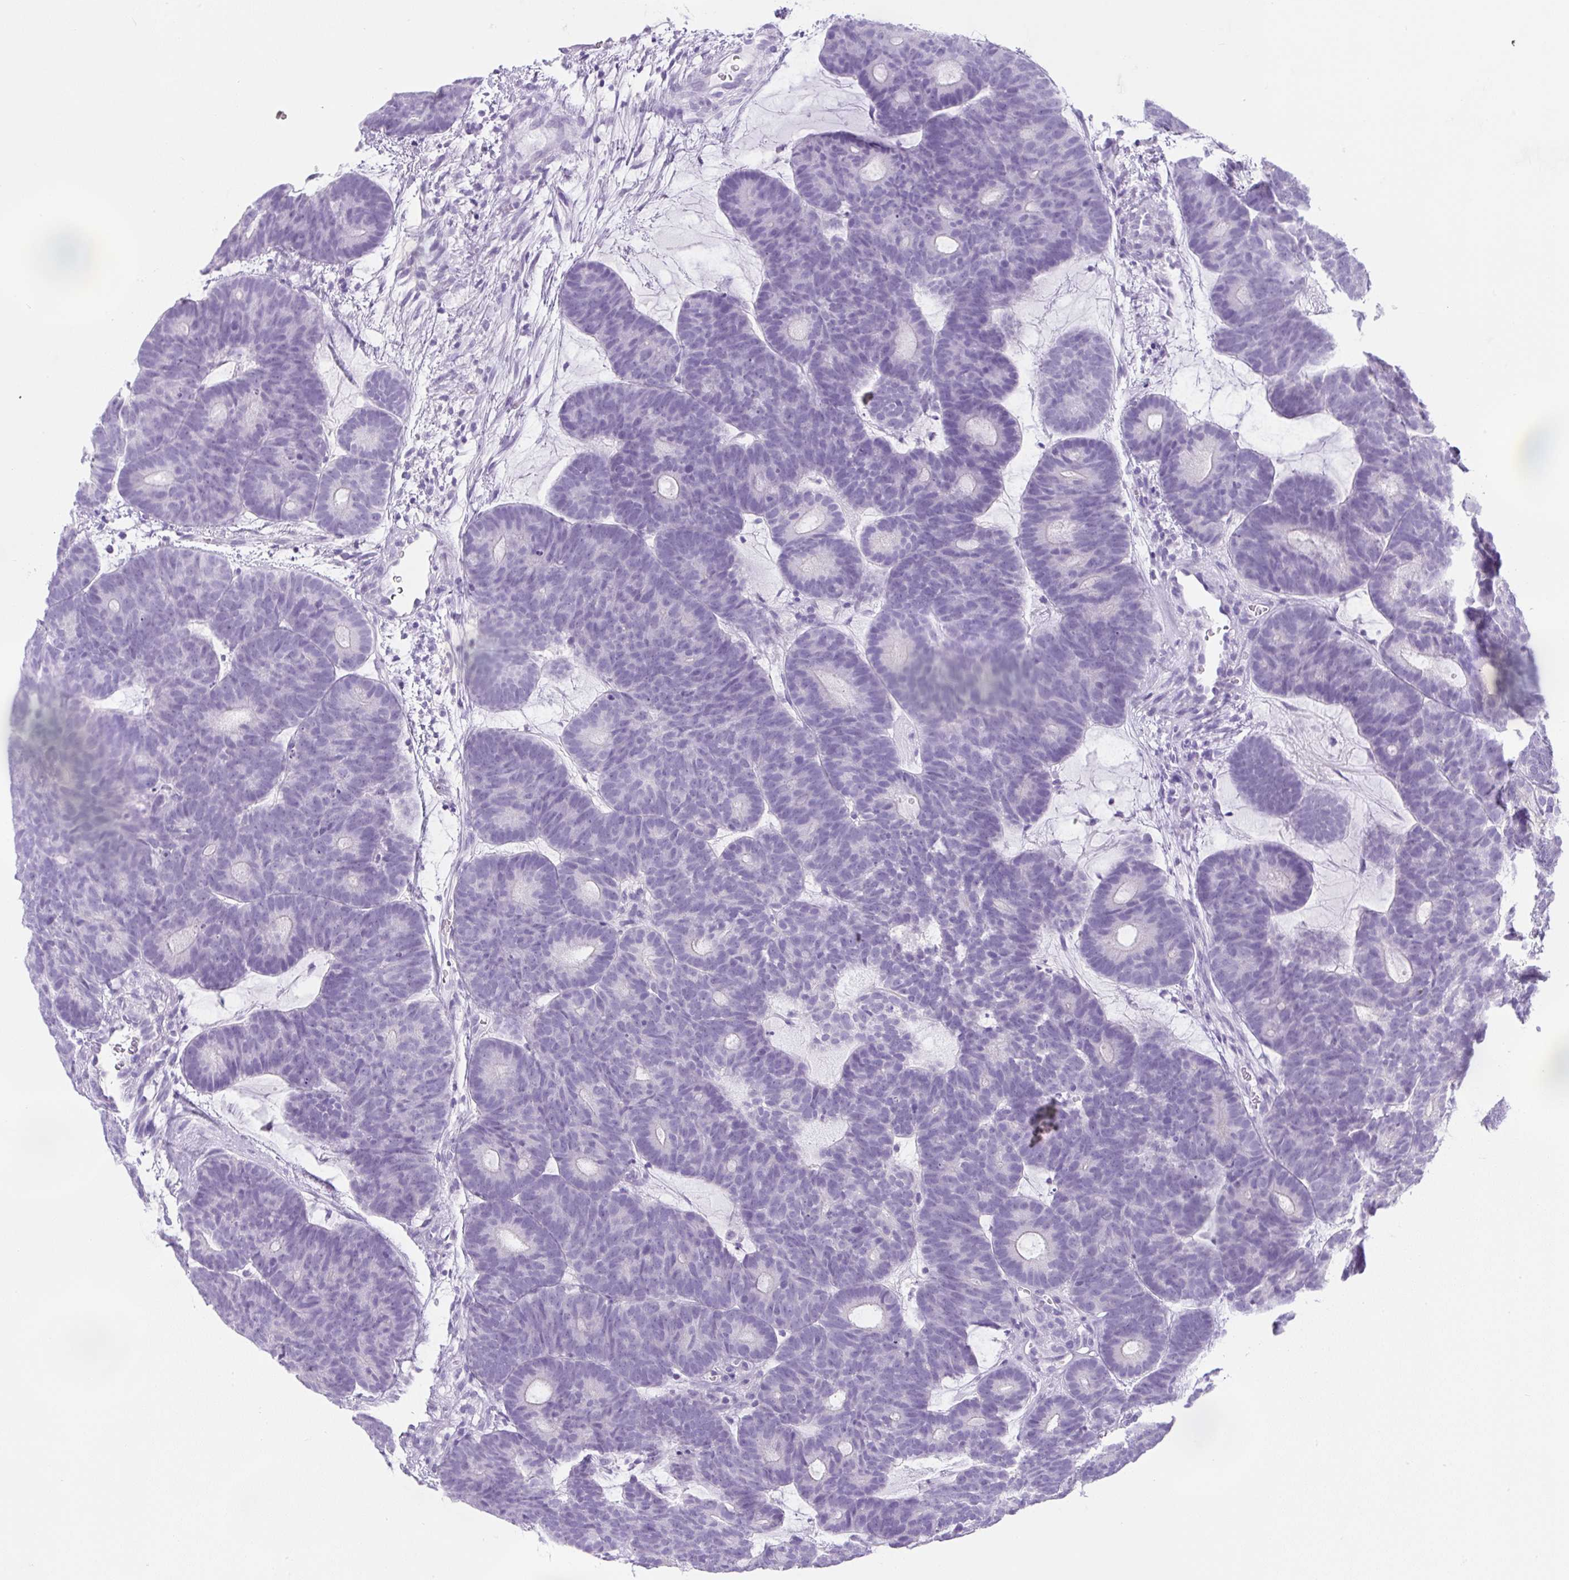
{"staining": {"intensity": "negative", "quantity": "none", "location": "none"}, "tissue": "head and neck cancer", "cell_type": "Tumor cells", "image_type": "cancer", "snomed": [{"axis": "morphology", "description": "Adenocarcinoma, NOS"}, {"axis": "topography", "description": "Head-Neck"}], "caption": "DAB (3,3'-diaminobenzidine) immunohistochemical staining of human head and neck adenocarcinoma demonstrates no significant staining in tumor cells.", "gene": "UBL3", "patient": {"sex": "female", "age": 81}}